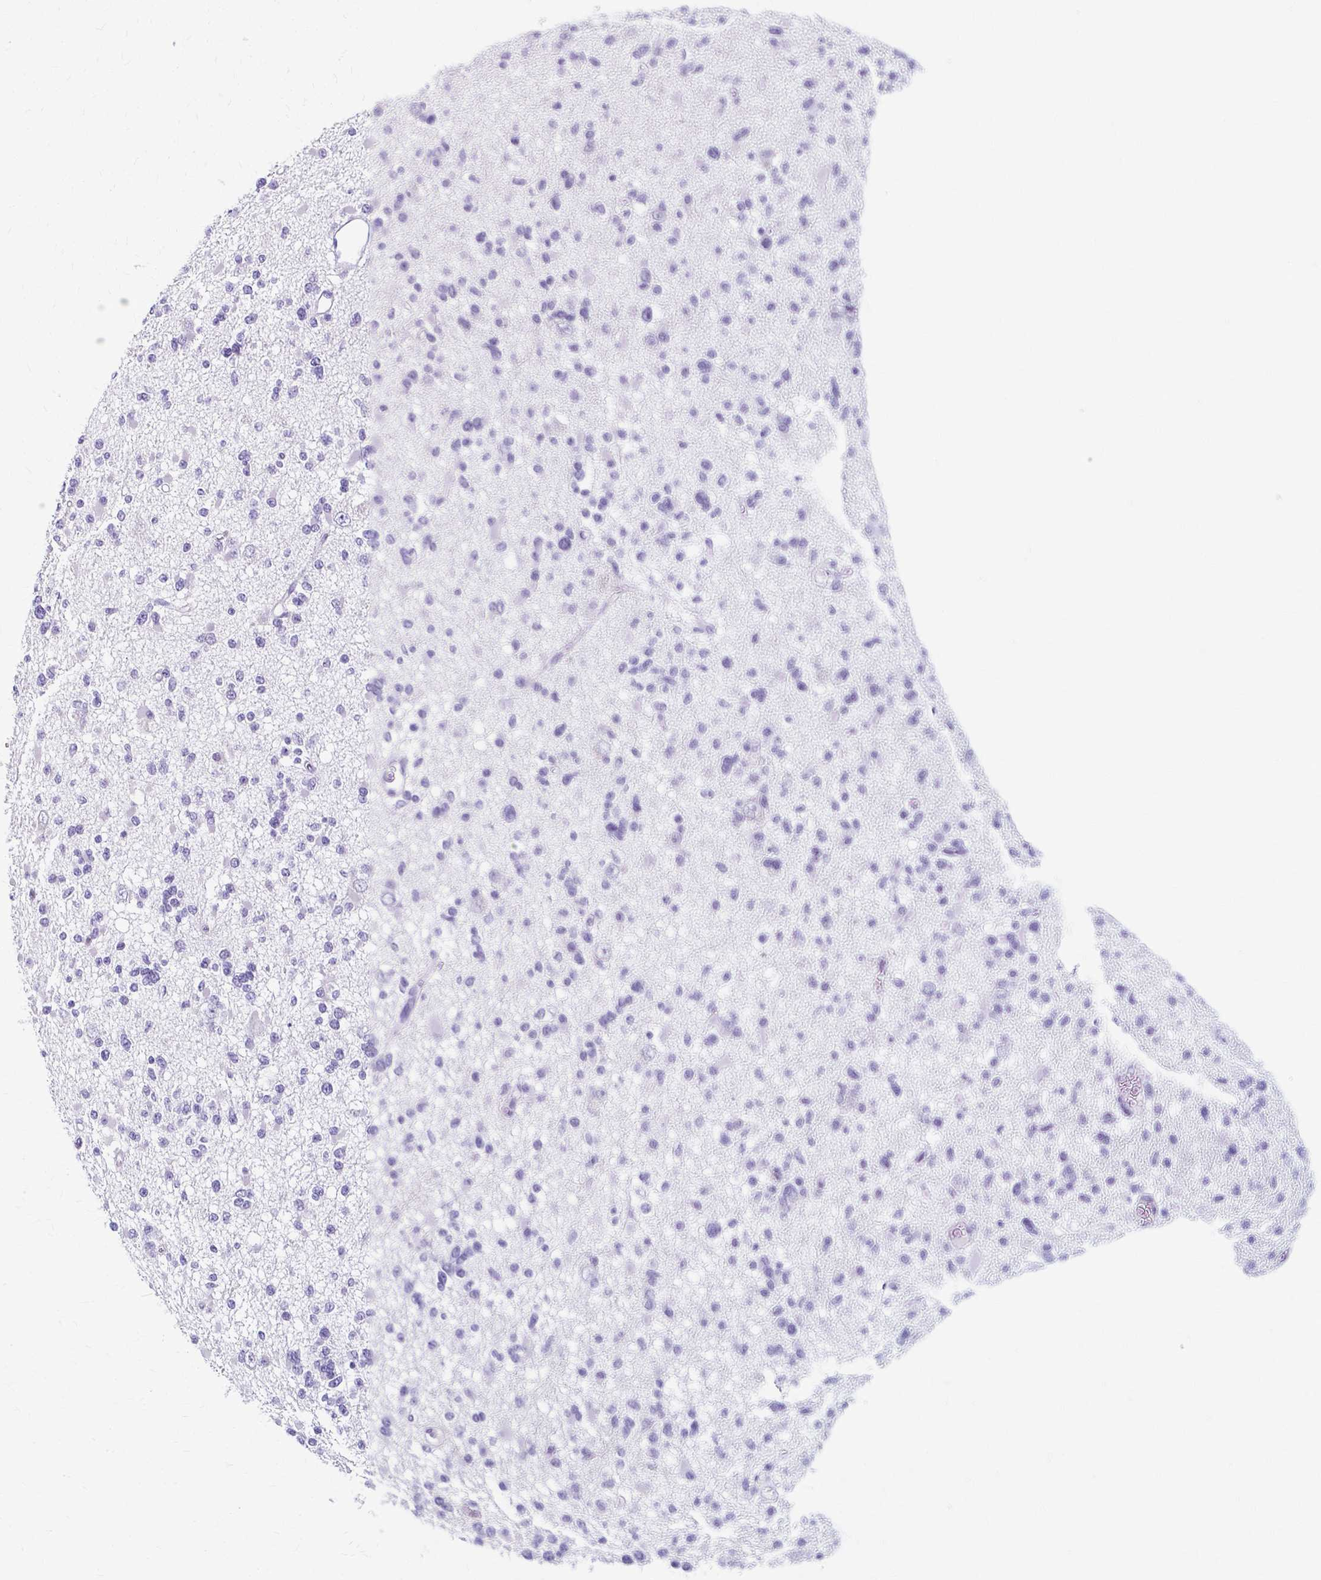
{"staining": {"intensity": "negative", "quantity": "none", "location": "none"}, "tissue": "glioma", "cell_type": "Tumor cells", "image_type": "cancer", "snomed": [{"axis": "morphology", "description": "Glioma, malignant, Low grade"}, {"axis": "topography", "description": "Brain"}], "caption": "Immunohistochemical staining of human malignant glioma (low-grade) exhibits no significant positivity in tumor cells.", "gene": "ZNF555", "patient": {"sex": "female", "age": 22}}